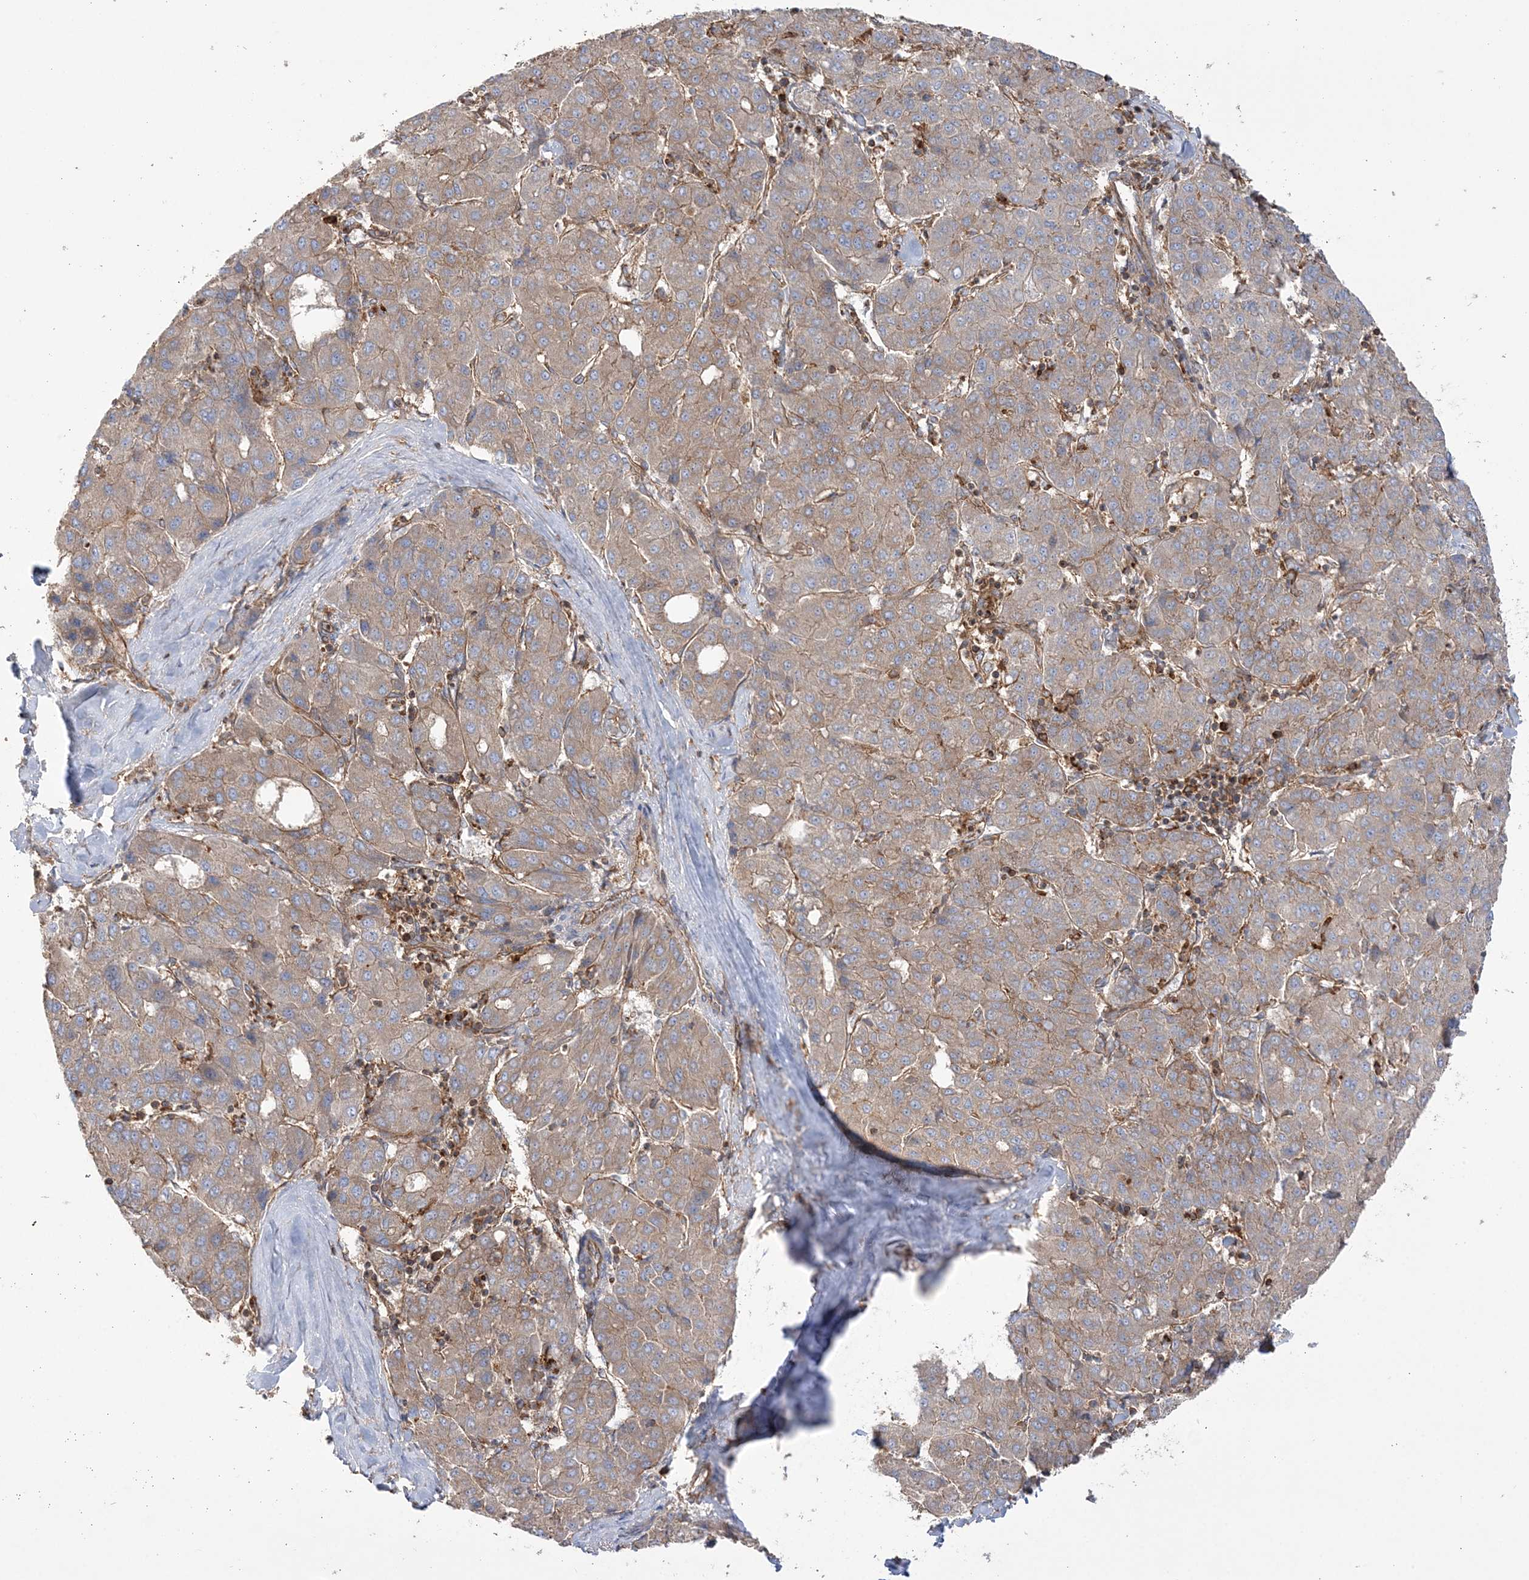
{"staining": {"intensity": "weak", "quantity": "25%-75%", "location": "cytoplasmic/membranous"}, "tissue": "liver cancer", "cell_type": "Tumor cells", "image_type": "cancer", "snomed": [{"axis": "morphology", "description": "Carcinoma, Hepatocellular, NOS"}, {"axis": "topography", "description": "Liver"}], "caption": "Weak cytoplasmic/membranous staining for a protein is identified in approximately 25%-75% of tumor cells of liver cancer using IHC.", "gene": "TBC1D5", "patient": {"sex": "male", "age": 65}}